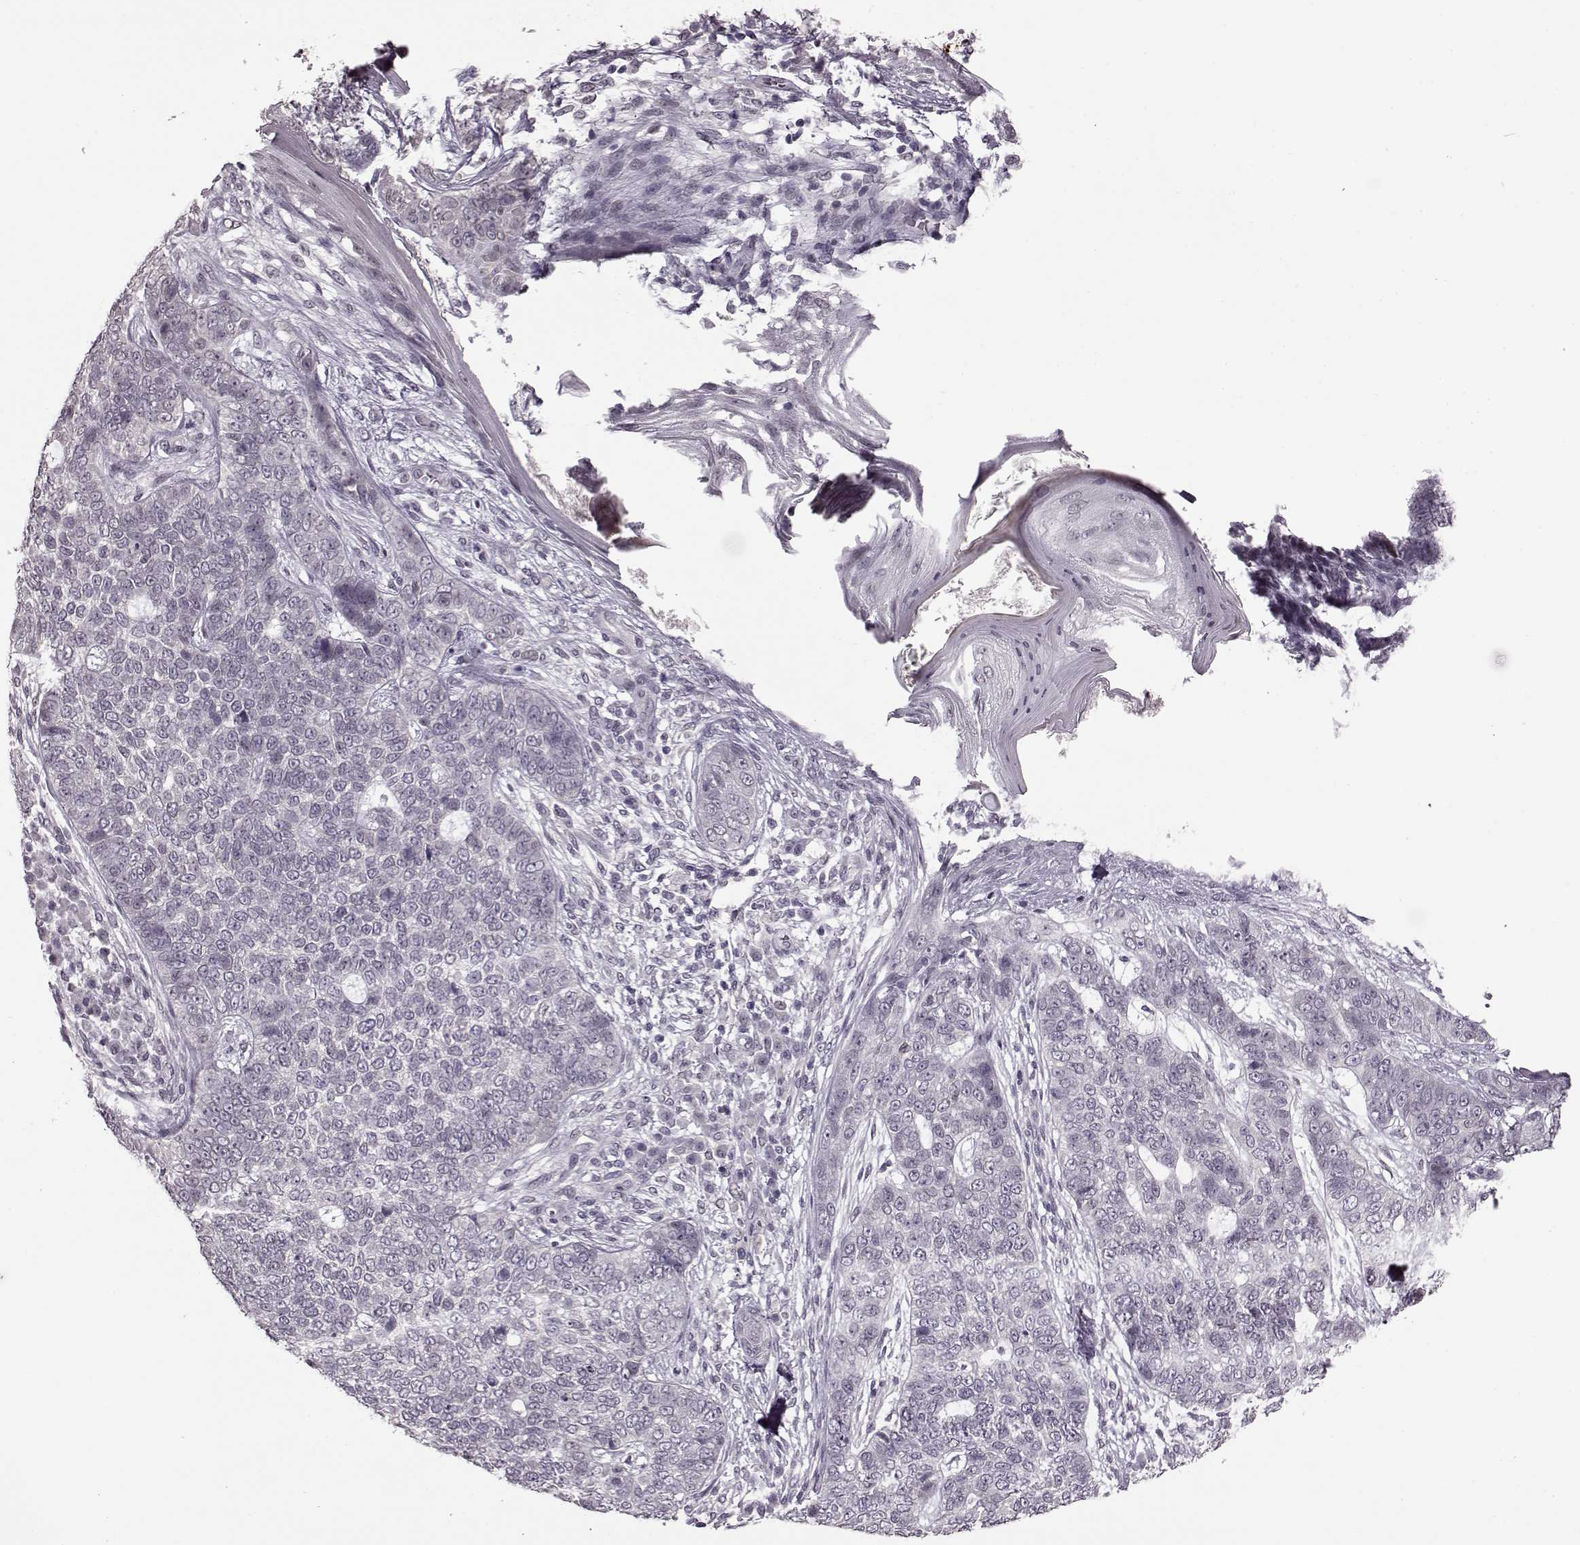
{"staining": {"intensity": "negative", "quantity": "none", "location": "none"}, "tissue": "skin cancer", "cell_type": "Tumor cells", "image_type": "cancer", "snomed": [{"axis": "morphology", "description": "Basal cell carcinoma"}, {"axis": "topography", "description": "Skin"}], "caption": "This photomicrograph is of skin cancer stained with immunohistochemistry to label a protein in brown with the nuclei are counter-stained blue. There is no expression in tumor cells.", "gene": "STX1B", "patient": {"sex": "female", "age": 69}}